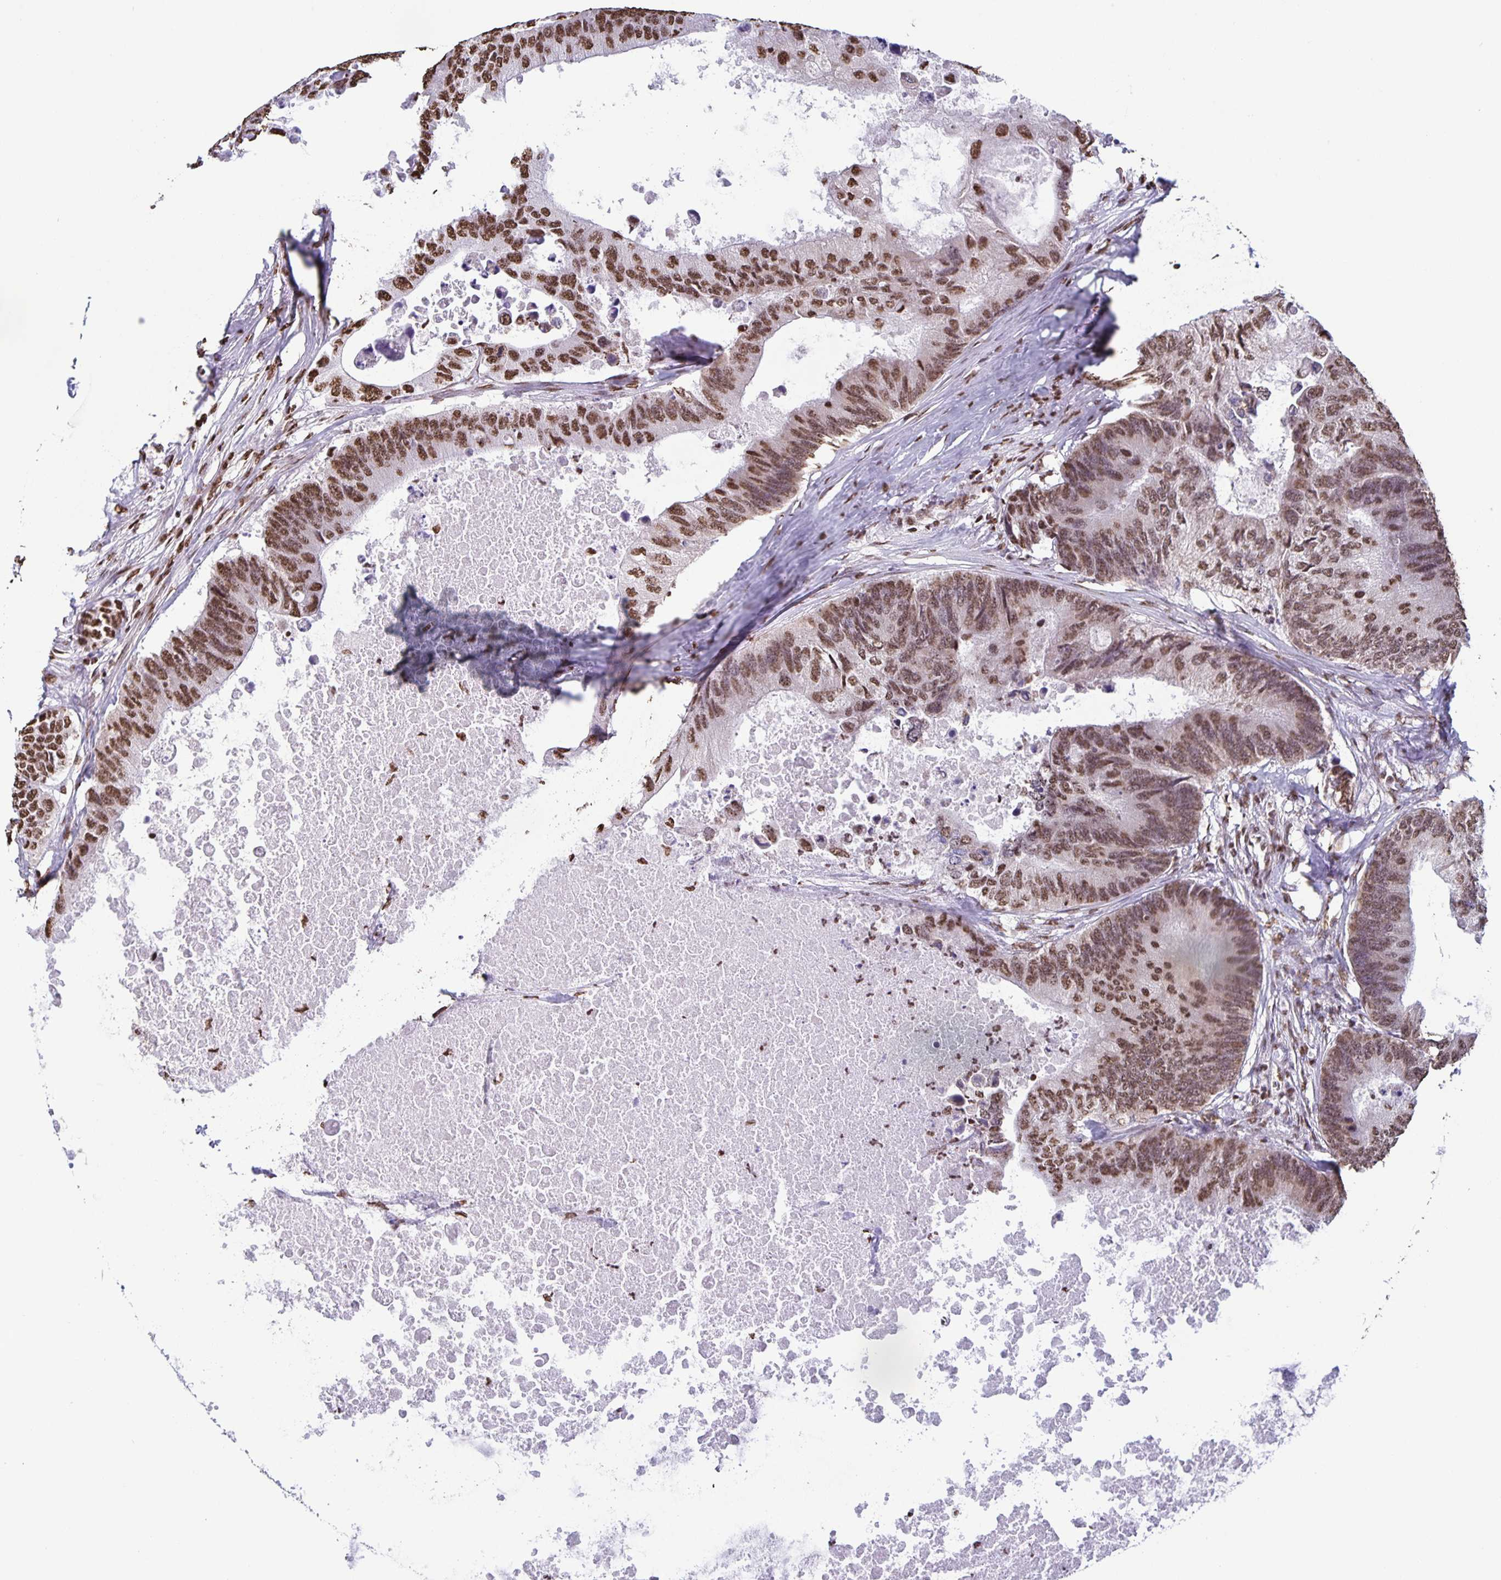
{"staining": {"intensity": "moderate", "quantity": ">75%", "location": "nuclear"}, "tissue": "colorectal cancer", "cell_type": "Tumor cells", "image_type": "cancer", "snomed": [{"axis": "morphology", "description": "Adenocarcinoma, NOS"}, {"axis": "topography", "description": "Colon"}], "caption": "Colorectal adenocarcinoma stained with immunohistochemistry shows moderate nuclear staining in about >75% of tumor cells.", "gene": "DUT", "patient": {"sex": "male", "age": 71}}